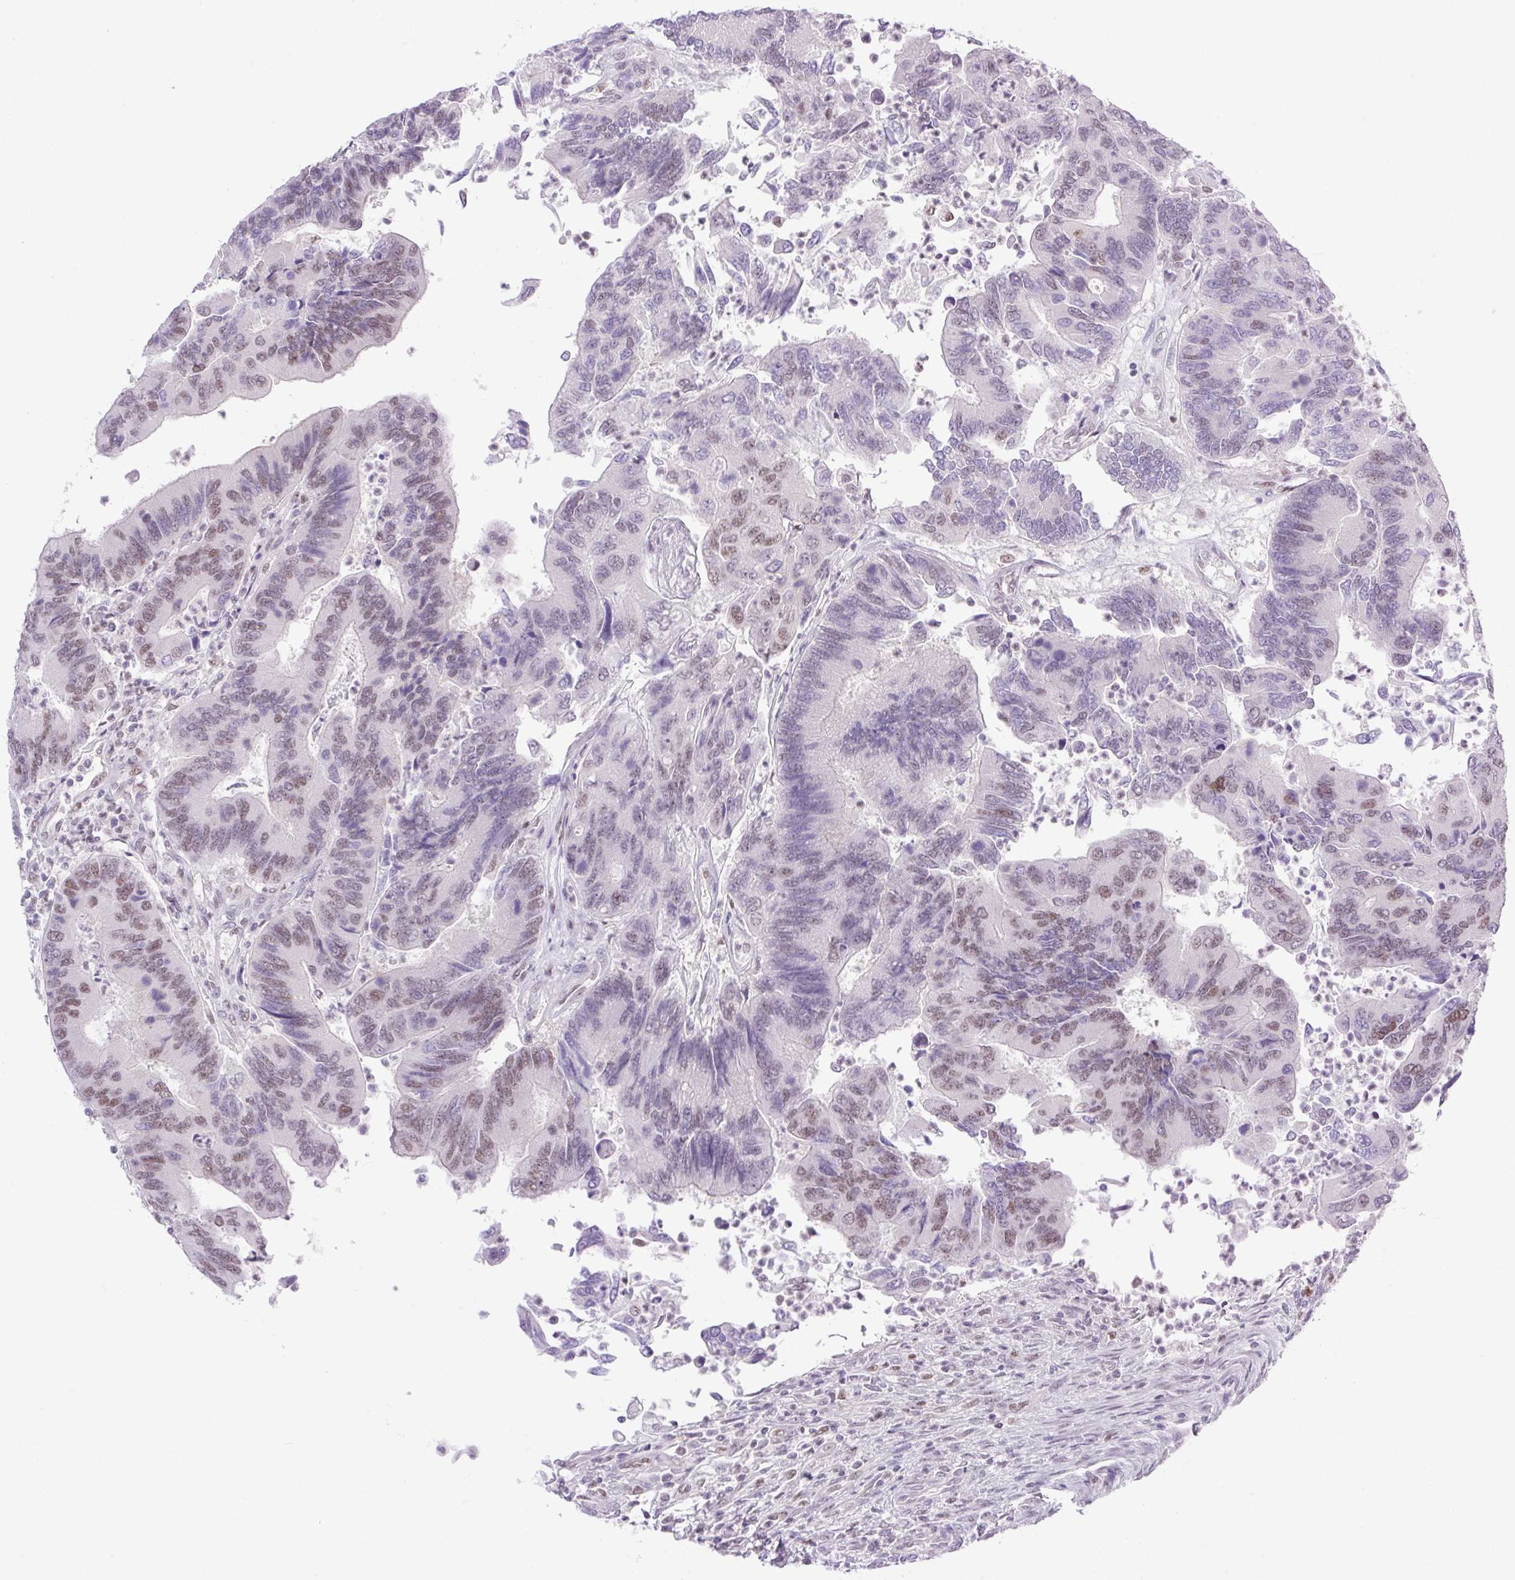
{"staining": {"intensity": "moderate", "quantity": "<25%", "location": "nuclear"}, "tissue": "colorectal cancer", "cell_type": "Tumor cells", "image_type": "cancer", "snomed": [{"axis": "morphology", "description": "Adenocarcinoma, NOS"}, {"axis": "topography", "description": "Colon"}], "caption": "The immunohistochemical stain labels moderate nuclear positivity in tumor cells of colorectal cancer (adenocarcinoma) tissue. (DAB IHC, brown staining for protein, blue staining for nuclei).", "gene": "TLE3", "patient": {"sex": "female", "age": 67}}